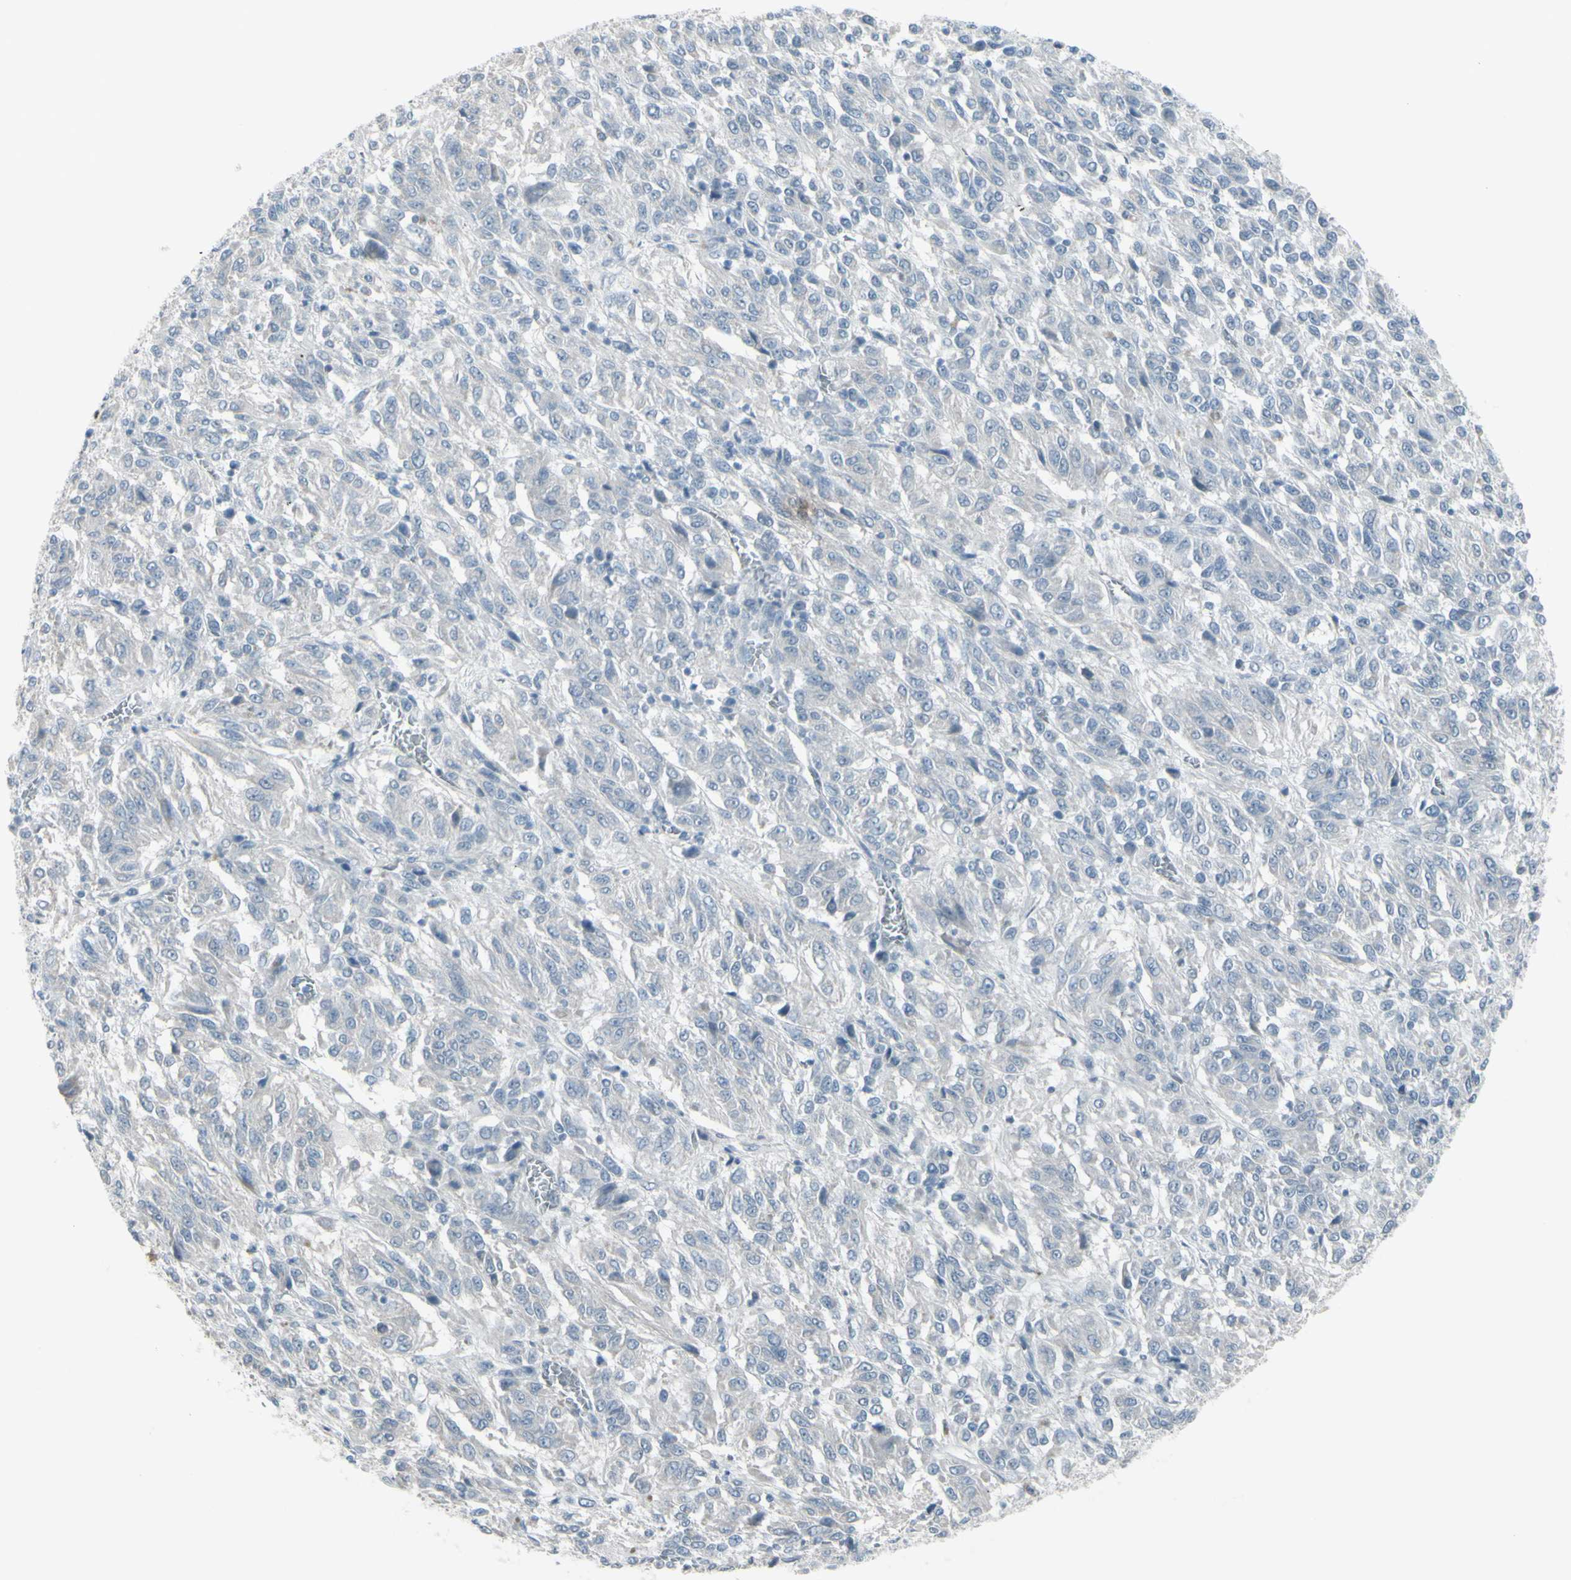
{"staining": {"intensity": "negative", "quantity": "none", "location": "none"}, "tissue": "melanoma", "cell_type": "Tumor cells", "image_type": "cancer", "snomed": [{"axis": "morphology", "description": "Malignant melanoma, Metastatic site"}, {"axis": "topography", "description": "Lung"}], "caption": "DAB immunohistochemical staining of malignant melanoma (metastatic site) shows no significant staining in tumor cells.", "gene": "RAB3A", "patient": {"sex": "male", "age": 64}}